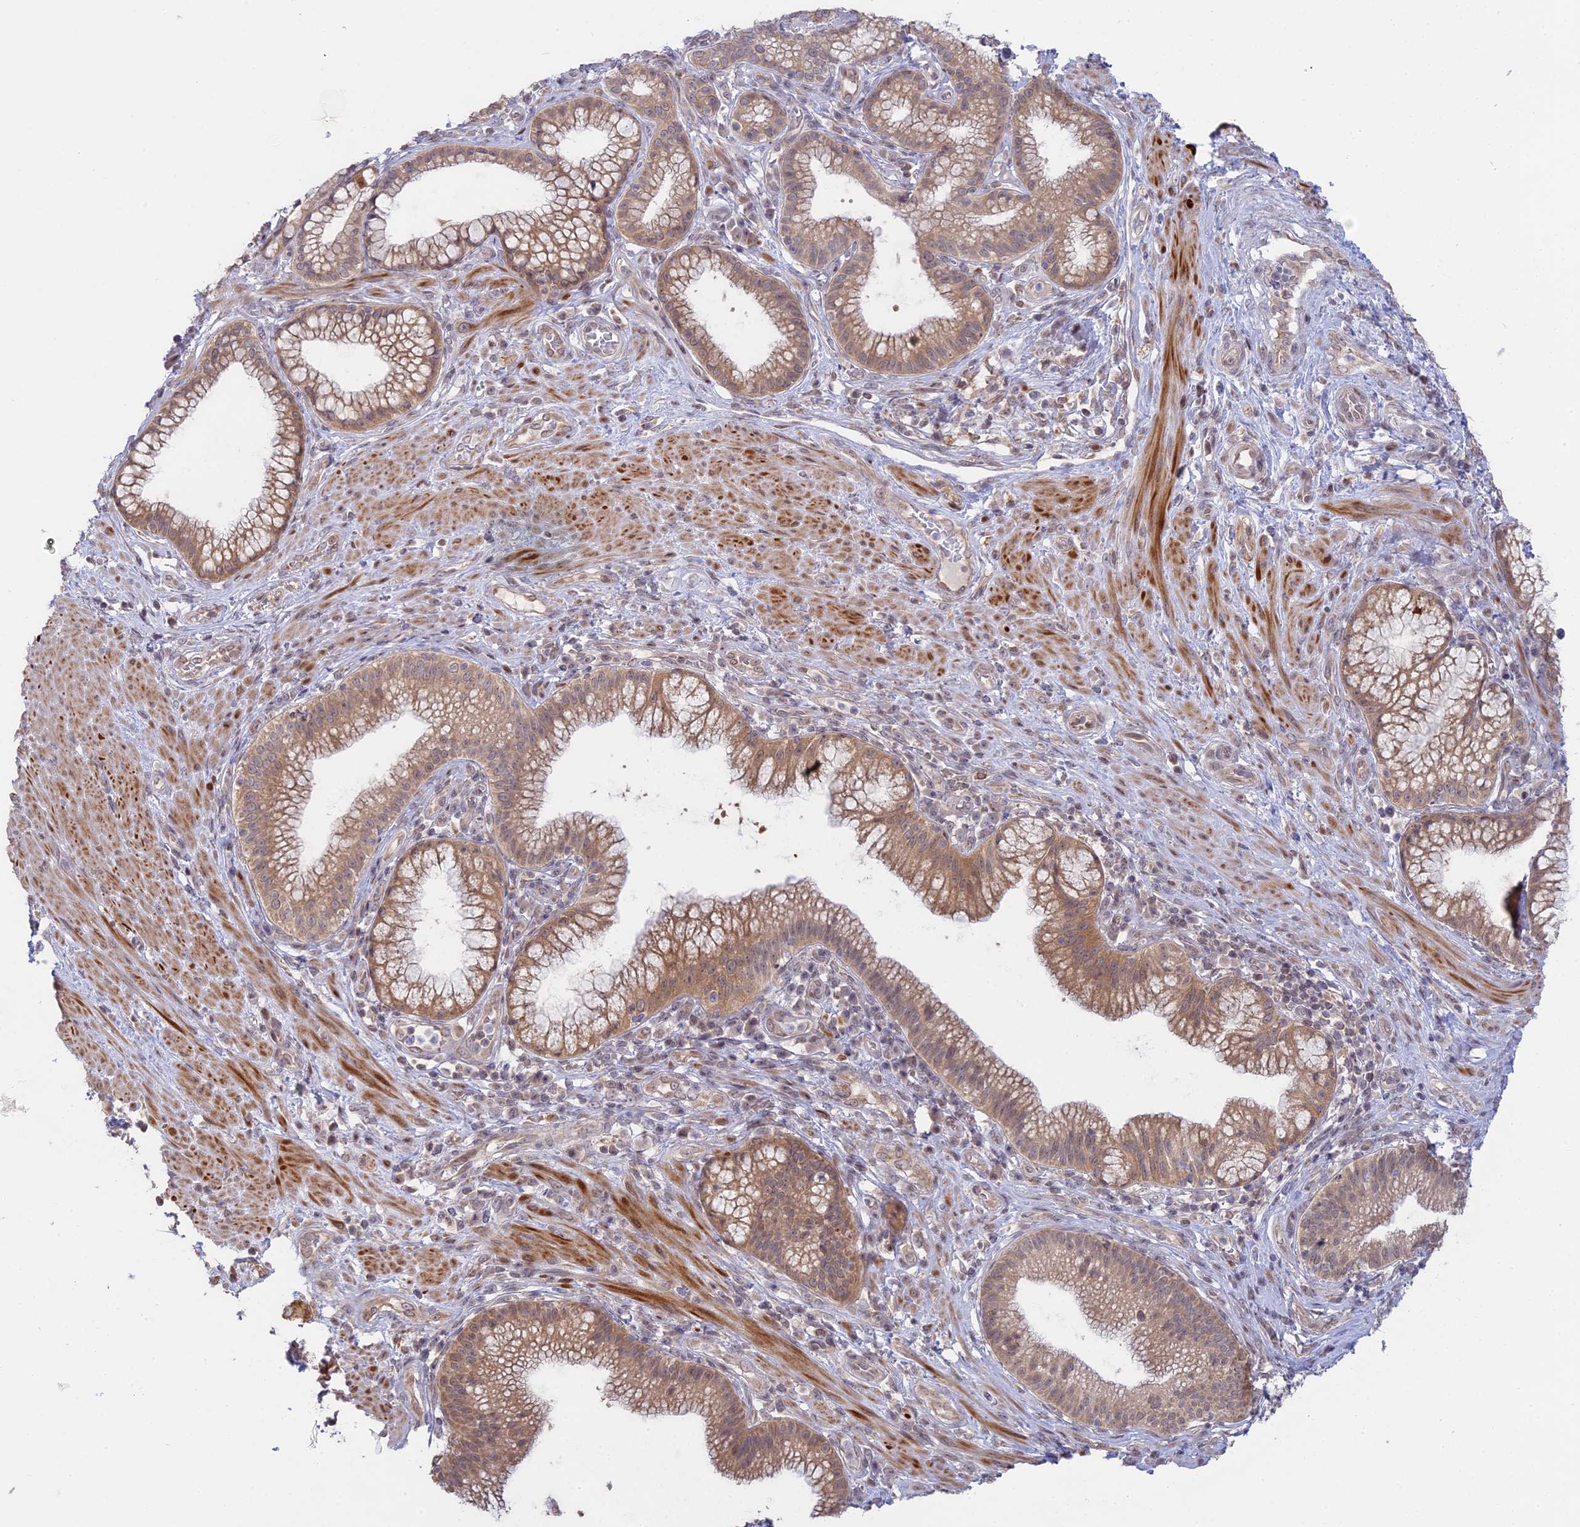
{"staining": {"intensity": "moderate", "quantity": ">75%", "location": "cytoplasmic/membranous"}, "tissue": "pancreatic cancer", "cell_type": "Tumor cells", "image_type": "cancer", "snomed": [{"axis": "morphology", "description": "Adenocarcinoma, NOS"}, {"axis": "topography", "description": "Pancreas"}], "caption": "Pancreatic cancer (adenocarcinoma) was stained to show a protein in brown. There is medium levels of moderate cytoplasmic/membranous positivity in approximately >75% of tumor cells. Using DAB (brown) and hematoxylin (blue) stains, captured at high magnification using brightfield microscopy.", "gene": "GSKIP", "patient": {"sex": "male", "age": 72}}